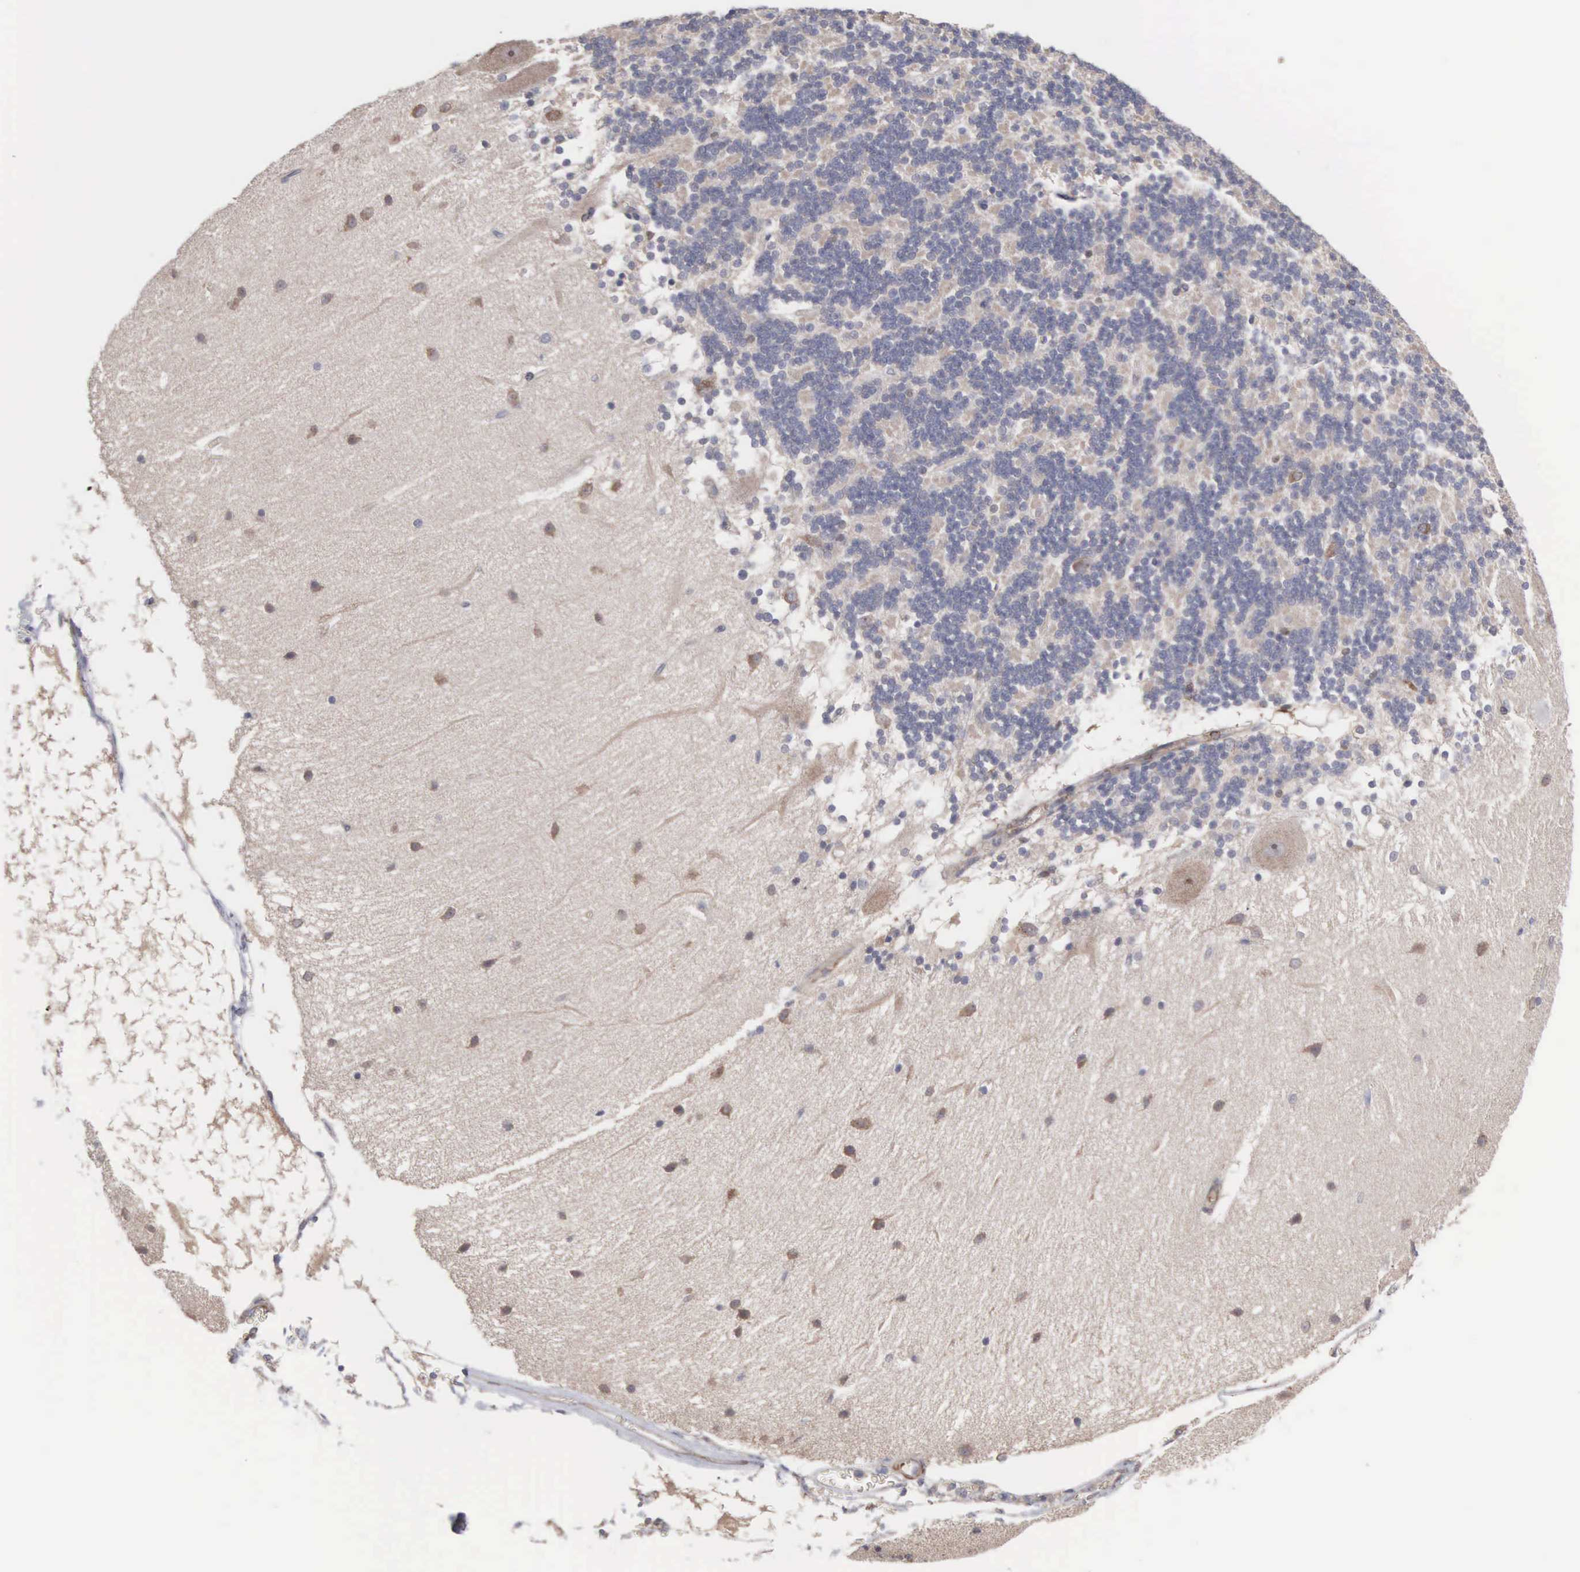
{"staining": {"intensity": "weak", "quantity": "25%-75%", "location": "cytoplasmic/membranous"}, "tissue": "cerebellum", "cell_type": "Cells in granular layer", "image_type": "normal", "snomed": [{"axis": "morphology", "description": "Normal tissue, NOS"}, {"axis": "topography", "description": "Cerebellum"}], "caption": "The micrograph demonstrates staining of unremarkable cerebellum, revealing weak cytoplasmic/membranous protein positivity (brown color) within cells in granular layer.", "gene": "INF2", "patient": {"sex": "female", "age": 54}}